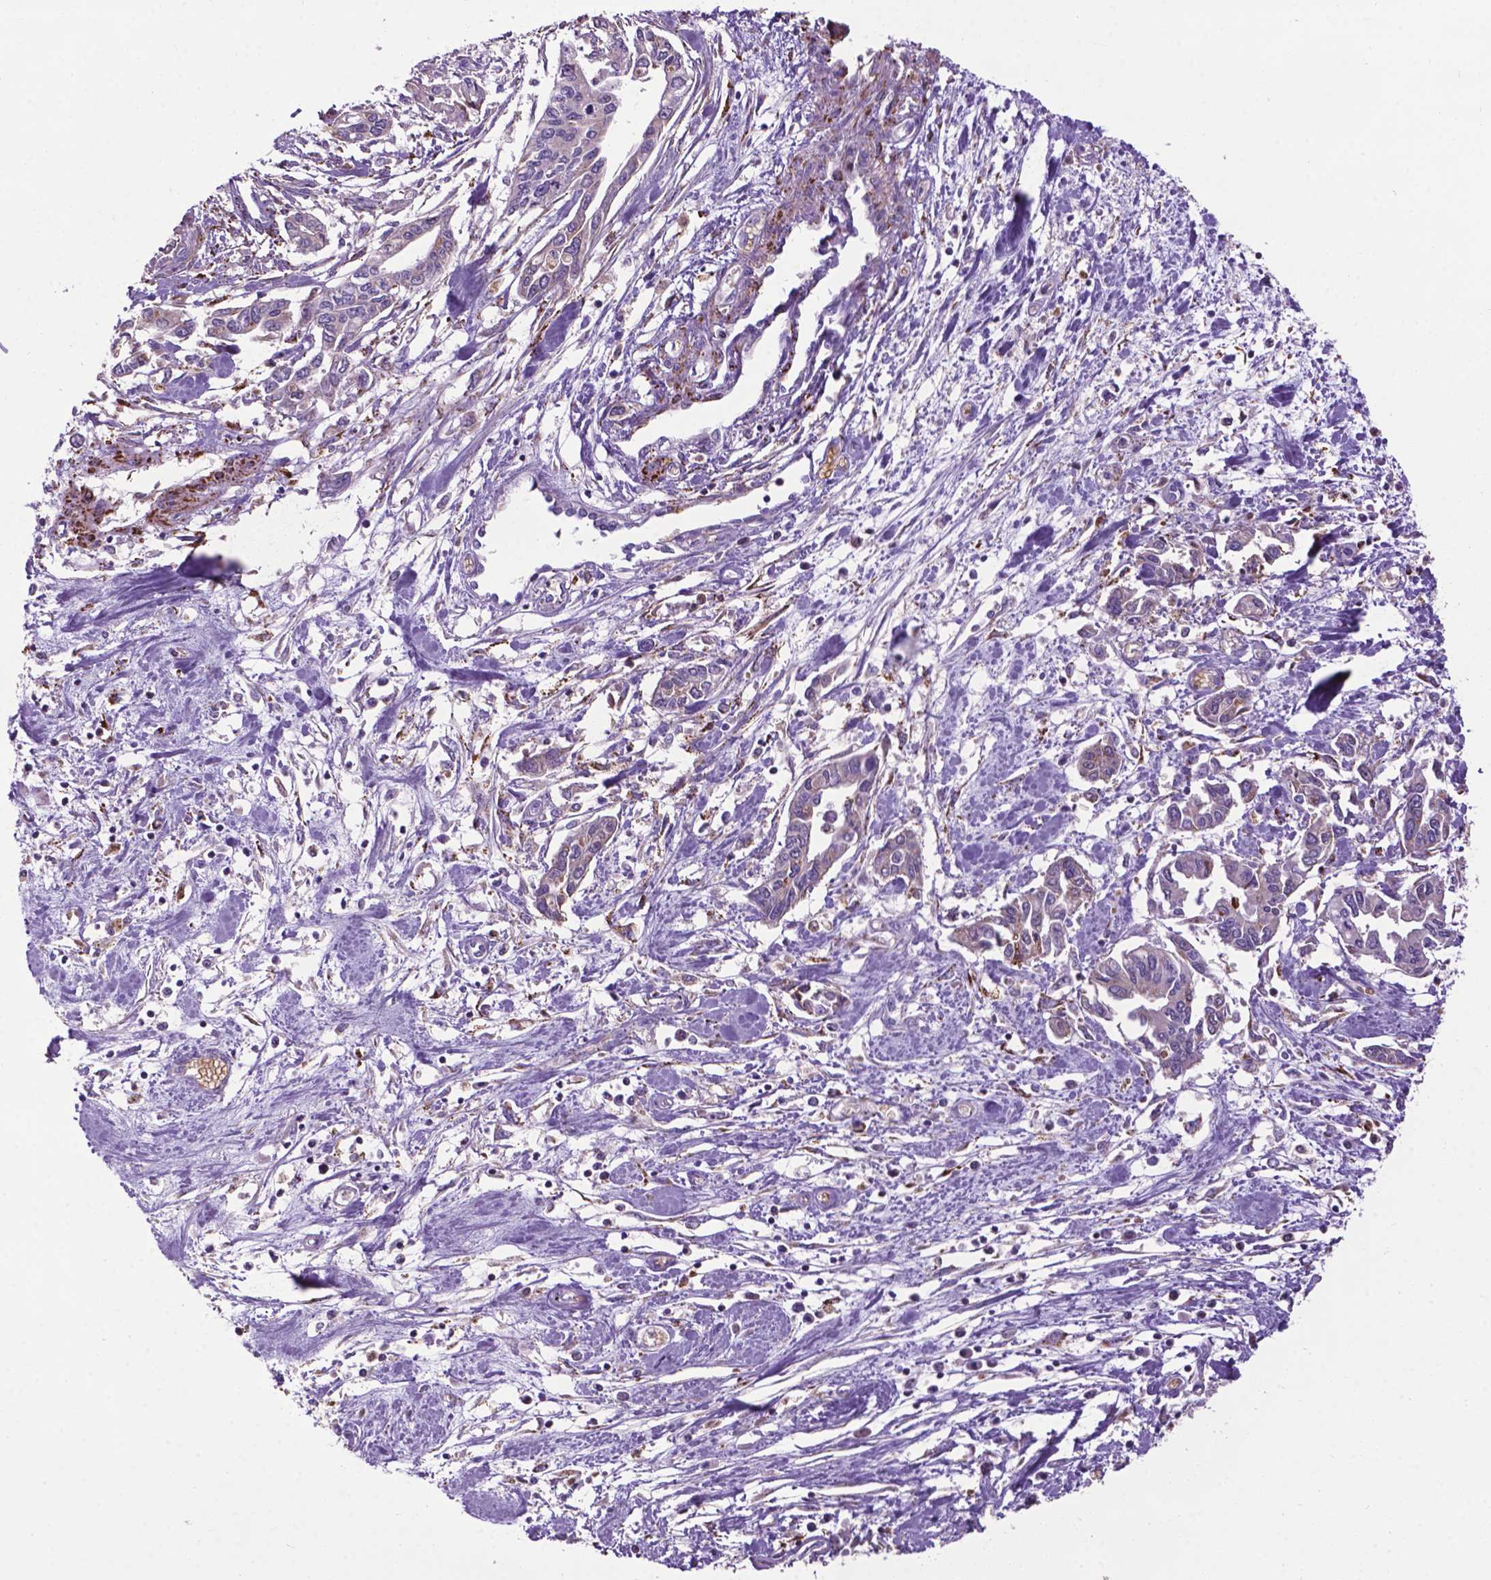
{"staining": {"intensity": "negative", "quantity": "none", "location": "none"}, "tissue": "pancreatic cancer", "cell_type": "Tumor cells", "image_type": "cancer", "snomed": [{"axis": "morphology", "description": "Adenocarcinoma, NOS"}, {"axis": "topography", "description": "Pancreas"}], "caption": "Photomicrograph shows no significant protein expression in tumor cells of pancreatic cancer.", "gene": "TMEM132E", "patient": {"sex": "male", "age": 60}}